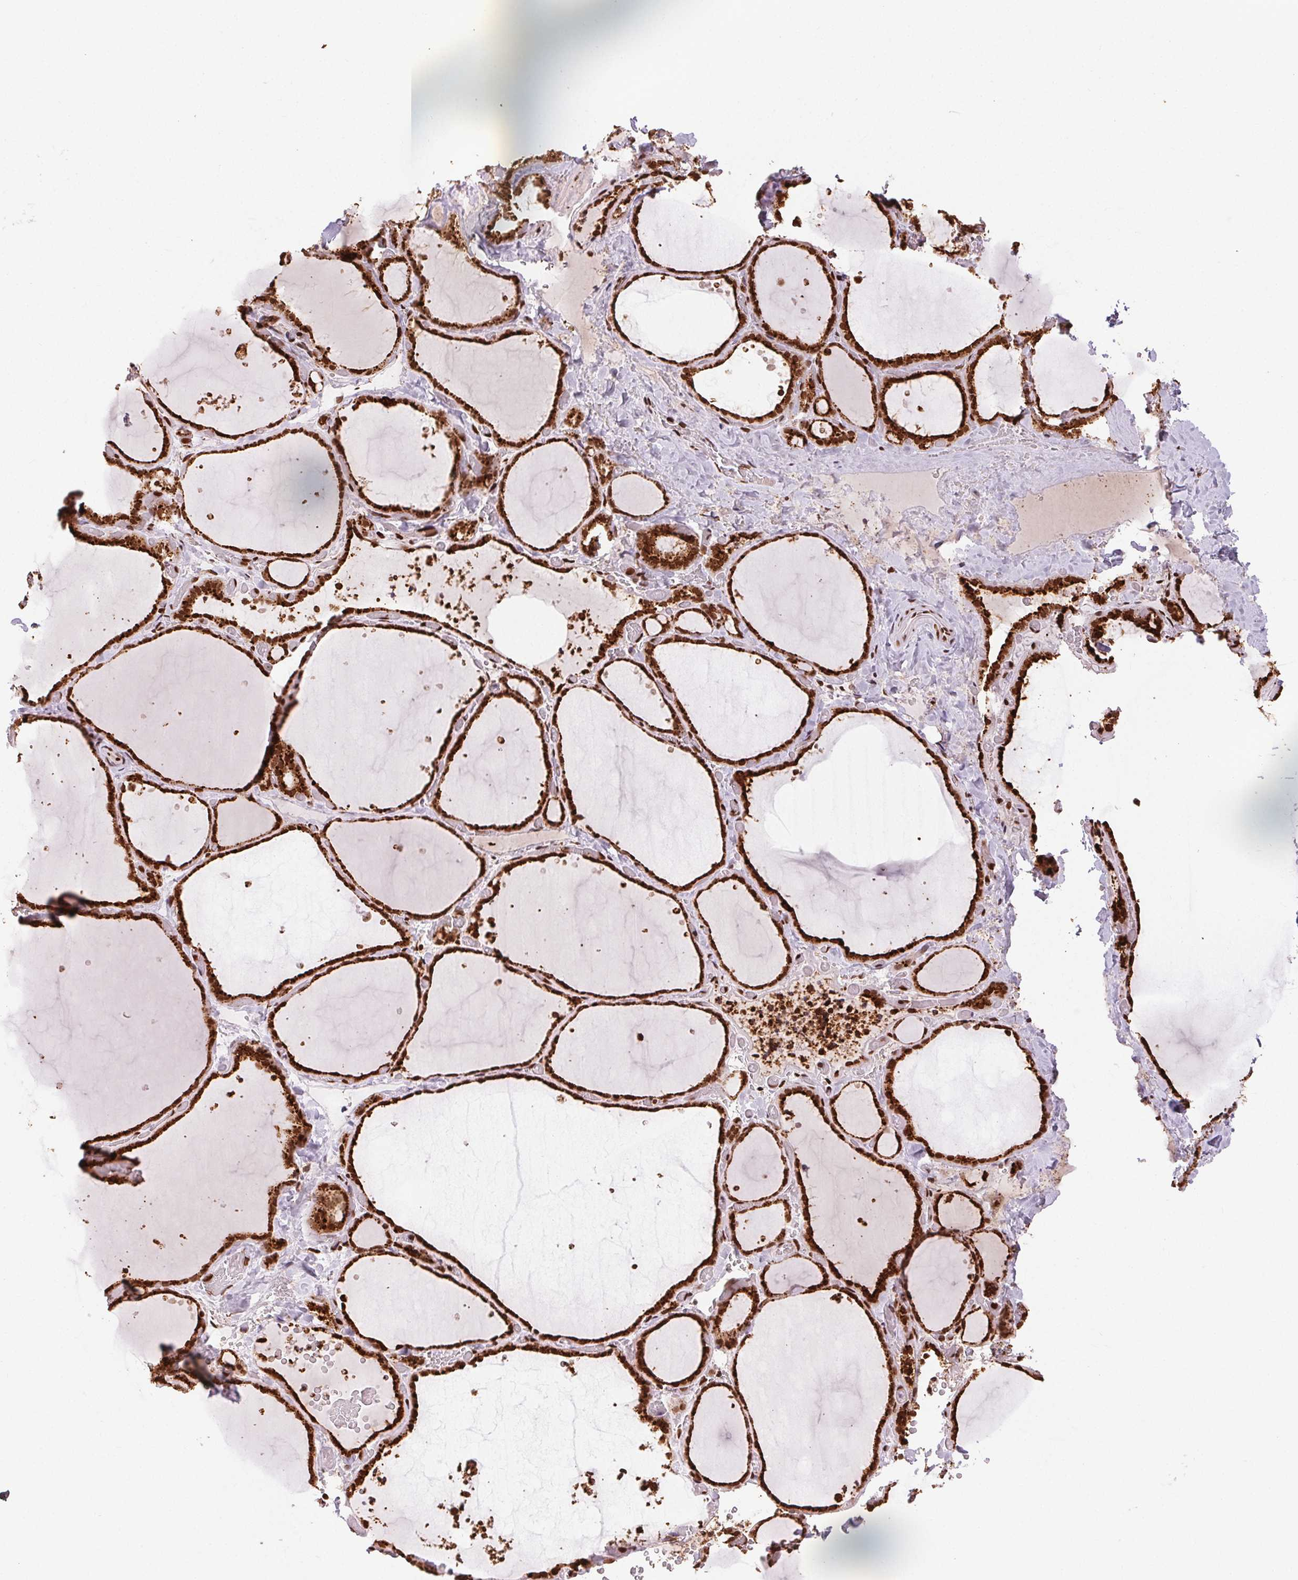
{"staining": {"intensity": "strong", "quantity": ">75%", "location": "cytoplasmic/membranous,nuclear"}, "tissue": "thyroid gland", "cell_type": "Glandular cells", "image_type": "normal", "snomed": [{"axis": "morphology", "description": "Normal tissue, NOS"}, {"axis": "topography", "description": "Thyroid gland"}], "caption": "Immunohistochemistry (IHC) of unremarkable thyroid gland displays high levels of strong cytoplasmic/membranous,nuclear positivity in approximately >75% of glandular cells. The protein is stained brown, and the nuclei are stained in blue (DAB (3,3'-diaminobenzidine) IHC with brightfield microscopy, high magnification).", "gene": "ZNF80", "patient": {"sex": "female", "age": 36}}